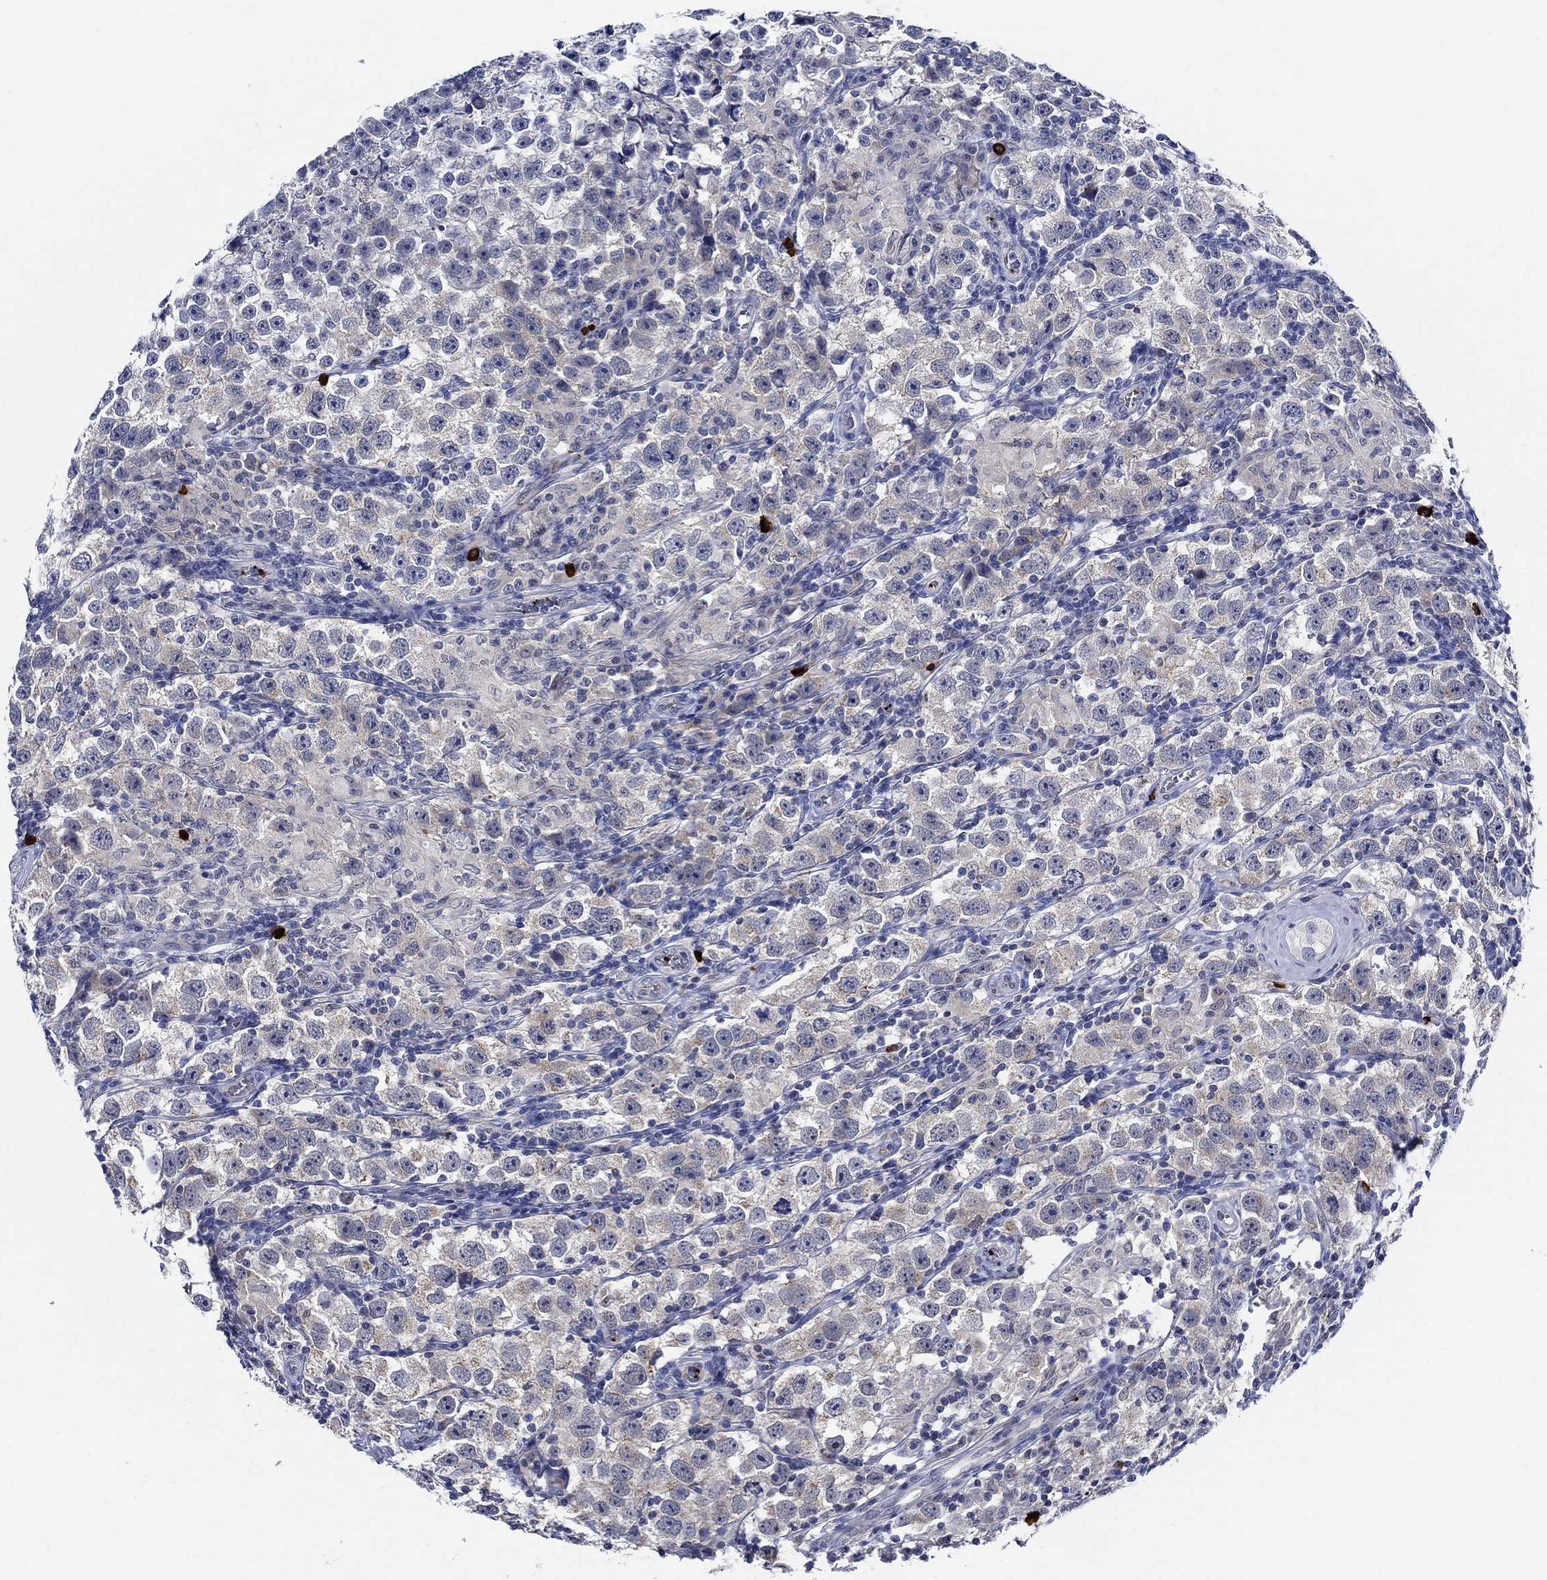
{"staining": {"intensity": "weak", "quantity": "25%-75%", "location": "cytoplasmic/membranous"}, "tissue": "testis cancer", "cell_type": "Tumor cells", "image_type": "cancer", "snomed": [{"axis": "morphology", "description": "Seminoma, NOS"}, {"axis": "topography", "description": "Testis"}], "caption": "IHC (DAB (3,3'-diaminobenzidine)) staining of human testis seminoma demonstrates weak cytoplasmic/membranous protein expression in approximately 25%-75% of tumor cells.", "gene": "ALOX12", "patient": {"sex": "male", "age": 26}}